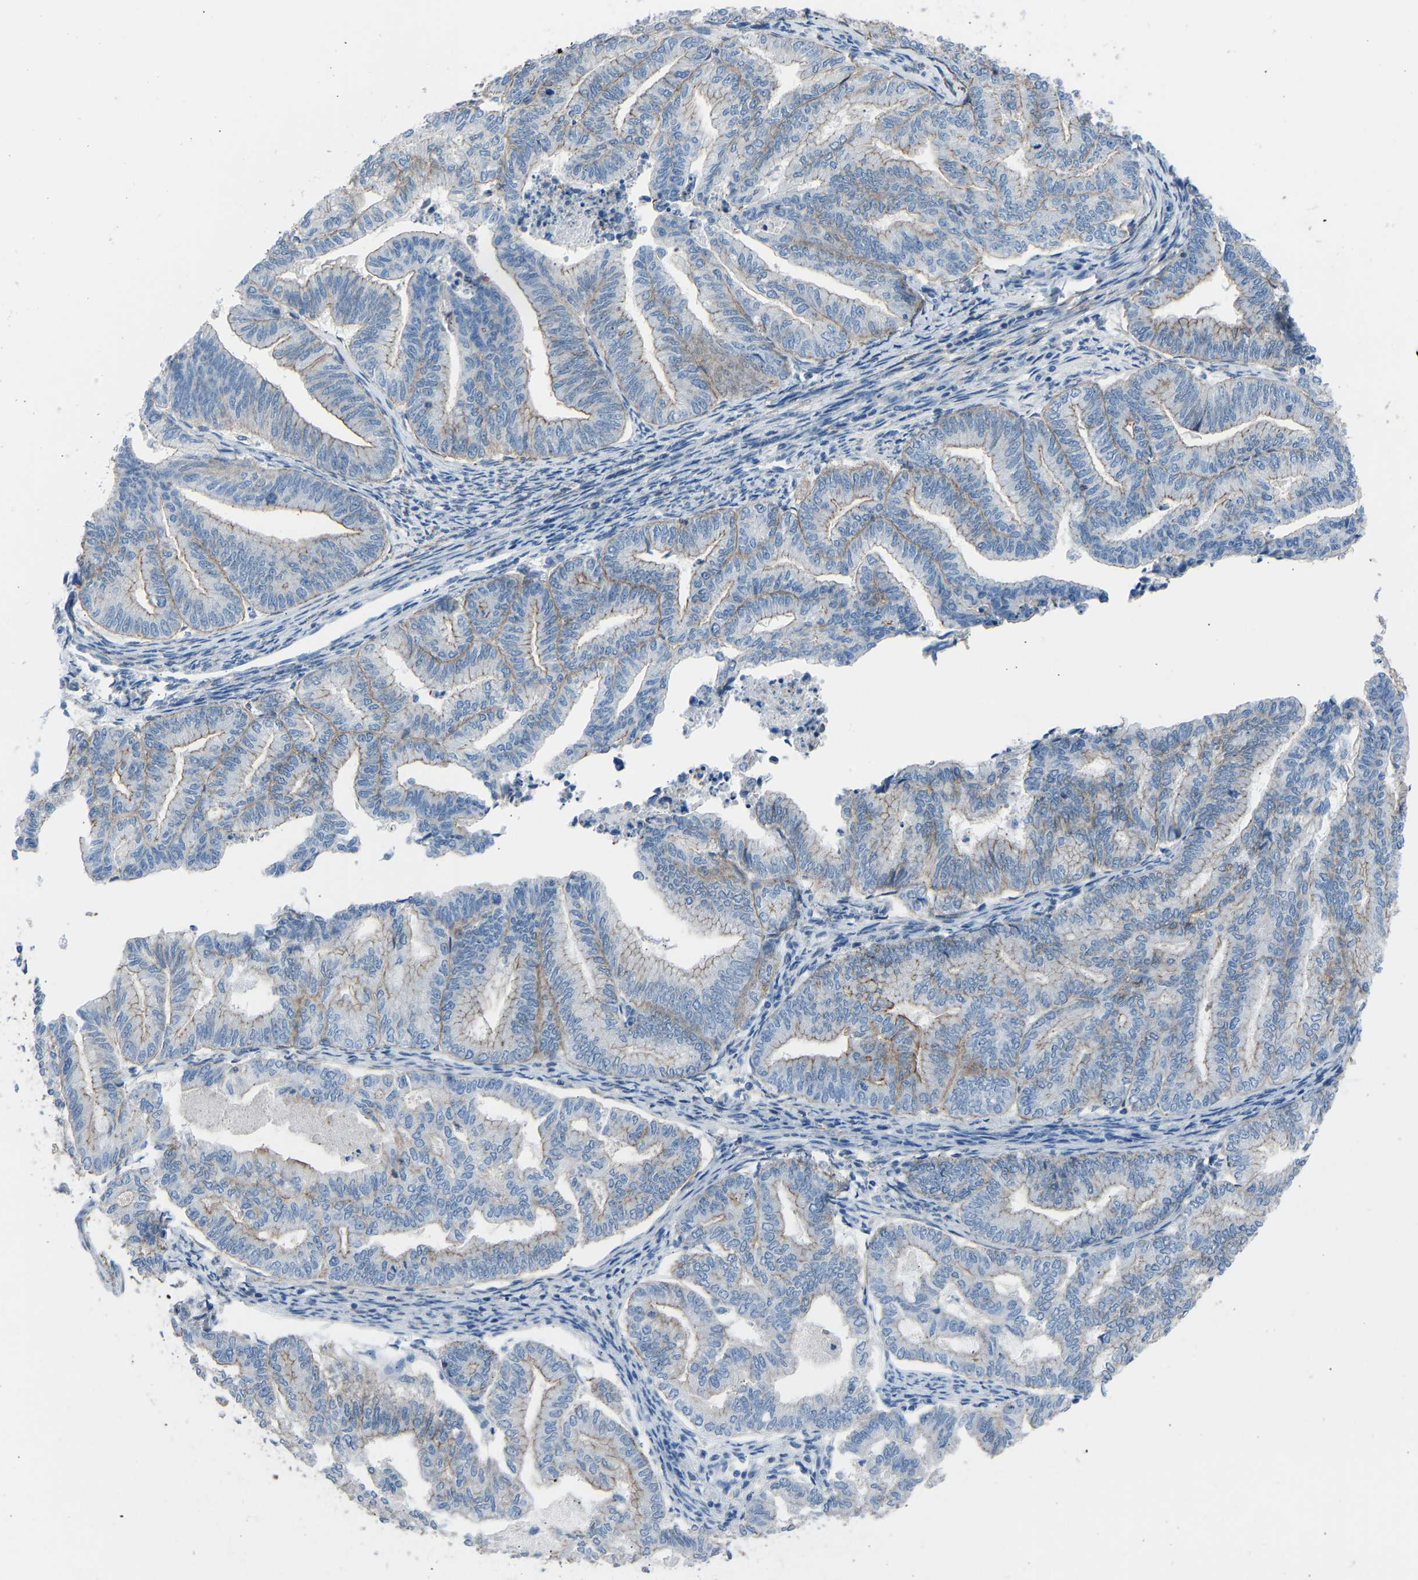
{"staining": {"intensity": "moderate", "quantity": "25%-75%", "location": "cytoplasmic/membranous"}, "tissue": "endometrial cancer", "cell_type": "Tumor cells", "image_type": "cancer", "snomed": [{"axis": "morphology", "description": "Adenocarcinoma, NOS"}, {"axis": "topography", "description": "Endometrium"}], "caption": "Moderate cytoplasmic/membranous positivity for a protein is appreciated in about 25%-75% of tumor cells of endometrial adenocarcinoma using immunohistochemistry (IHC).", "gene": "MYH10", "patient": {"sex": "female", "age": 79}}